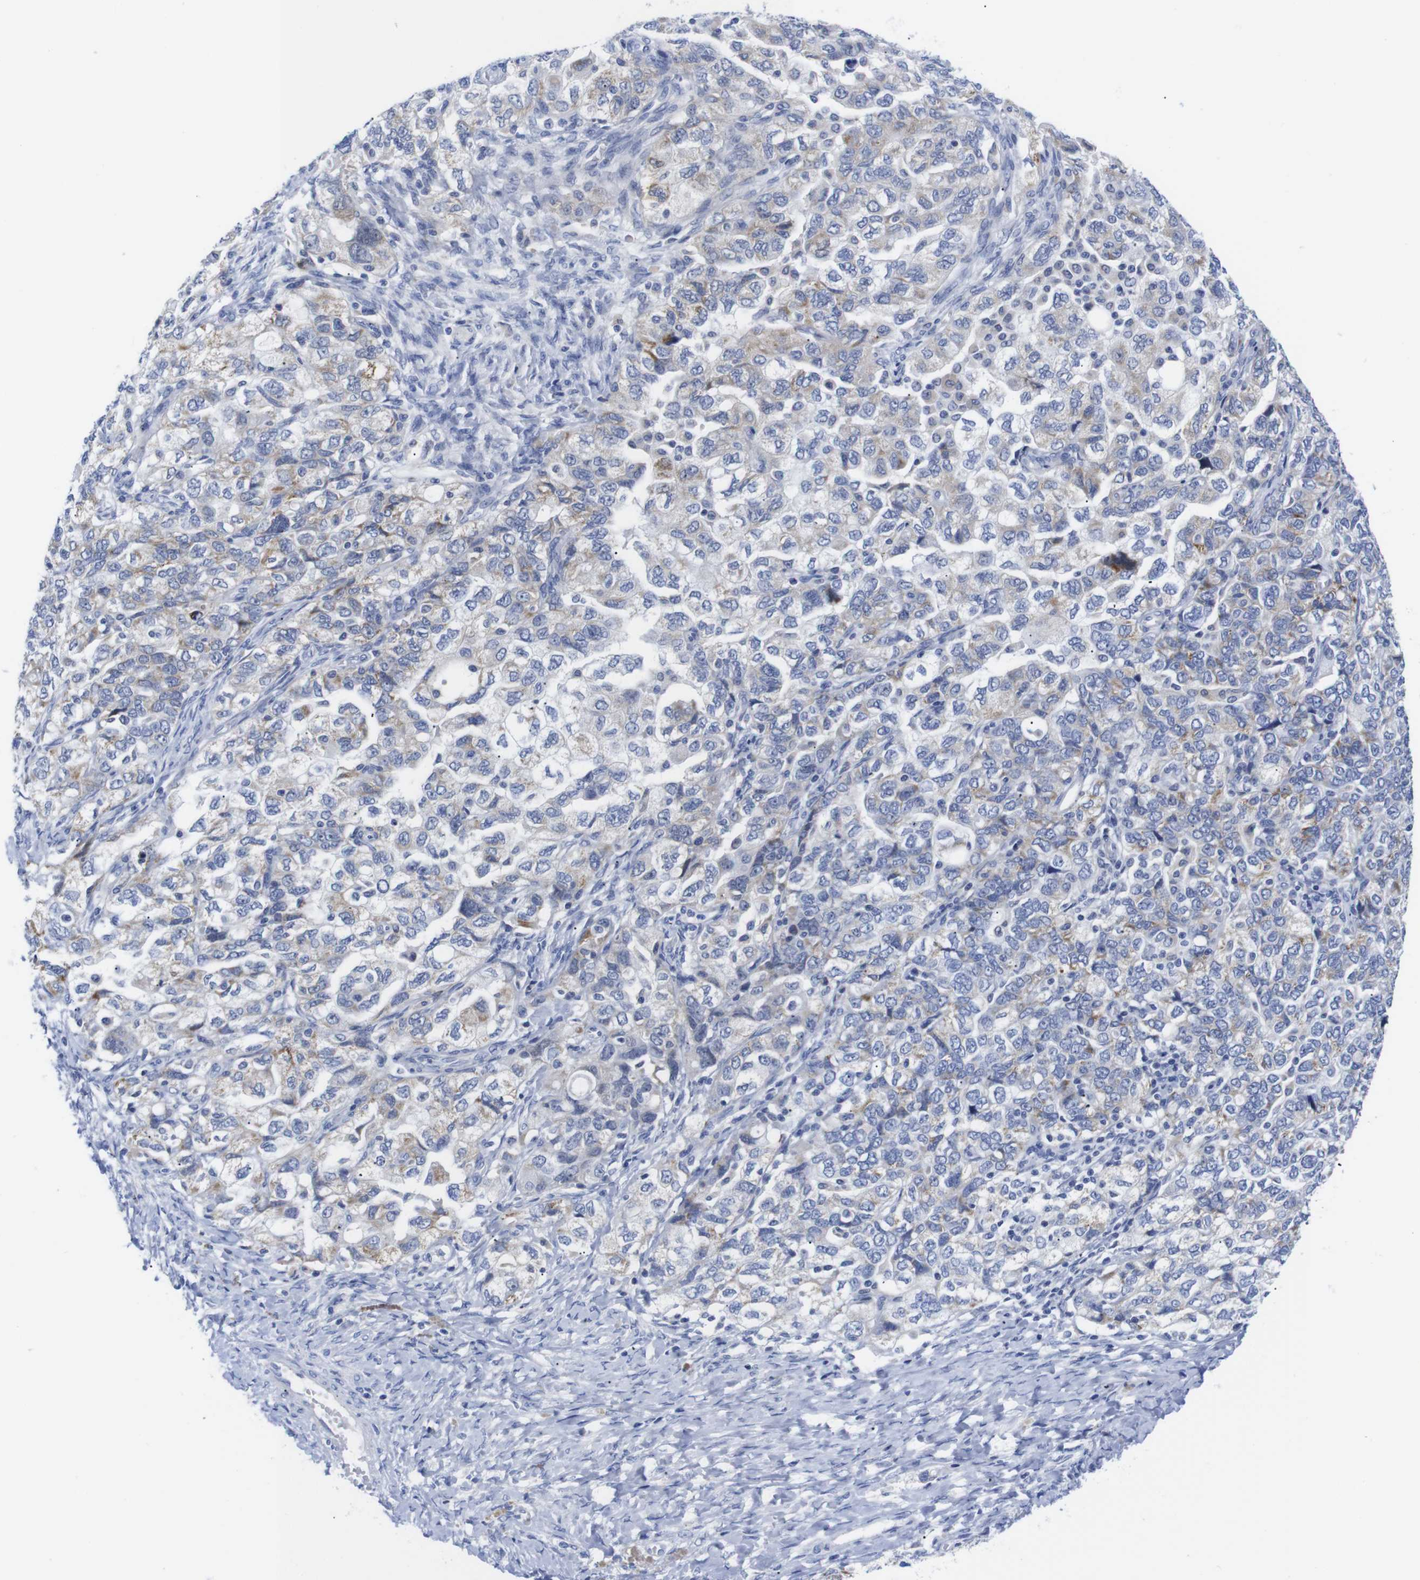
{"staining": {"intensity": "weak", "quantity": "25%-75%", "location": "cytoplasmic/membranous"}, "tissue": "ovarian cancer", "cell_type": "Tumor cells", "image_type": "cancer", "snomed": [{"axis": "morphology", "description": "Carcinoma, NOS"}, {"axis": "morphology", "description": "Cystadenocarcinoma, serous, NOS"}, {"axis": "topography", "description": "Ovary"}], "caption": "A high-resolution photomicrograph shows immunohistochemistry (IHC) staining of ovarian cancer (serous cystadenocarcinoma), which shows weak cytoplasmic/membranous staining in approximately 25%-75% of tumor cells.", "gene": "LRRC55", "patient": {"sex": "female", "age": 69}}